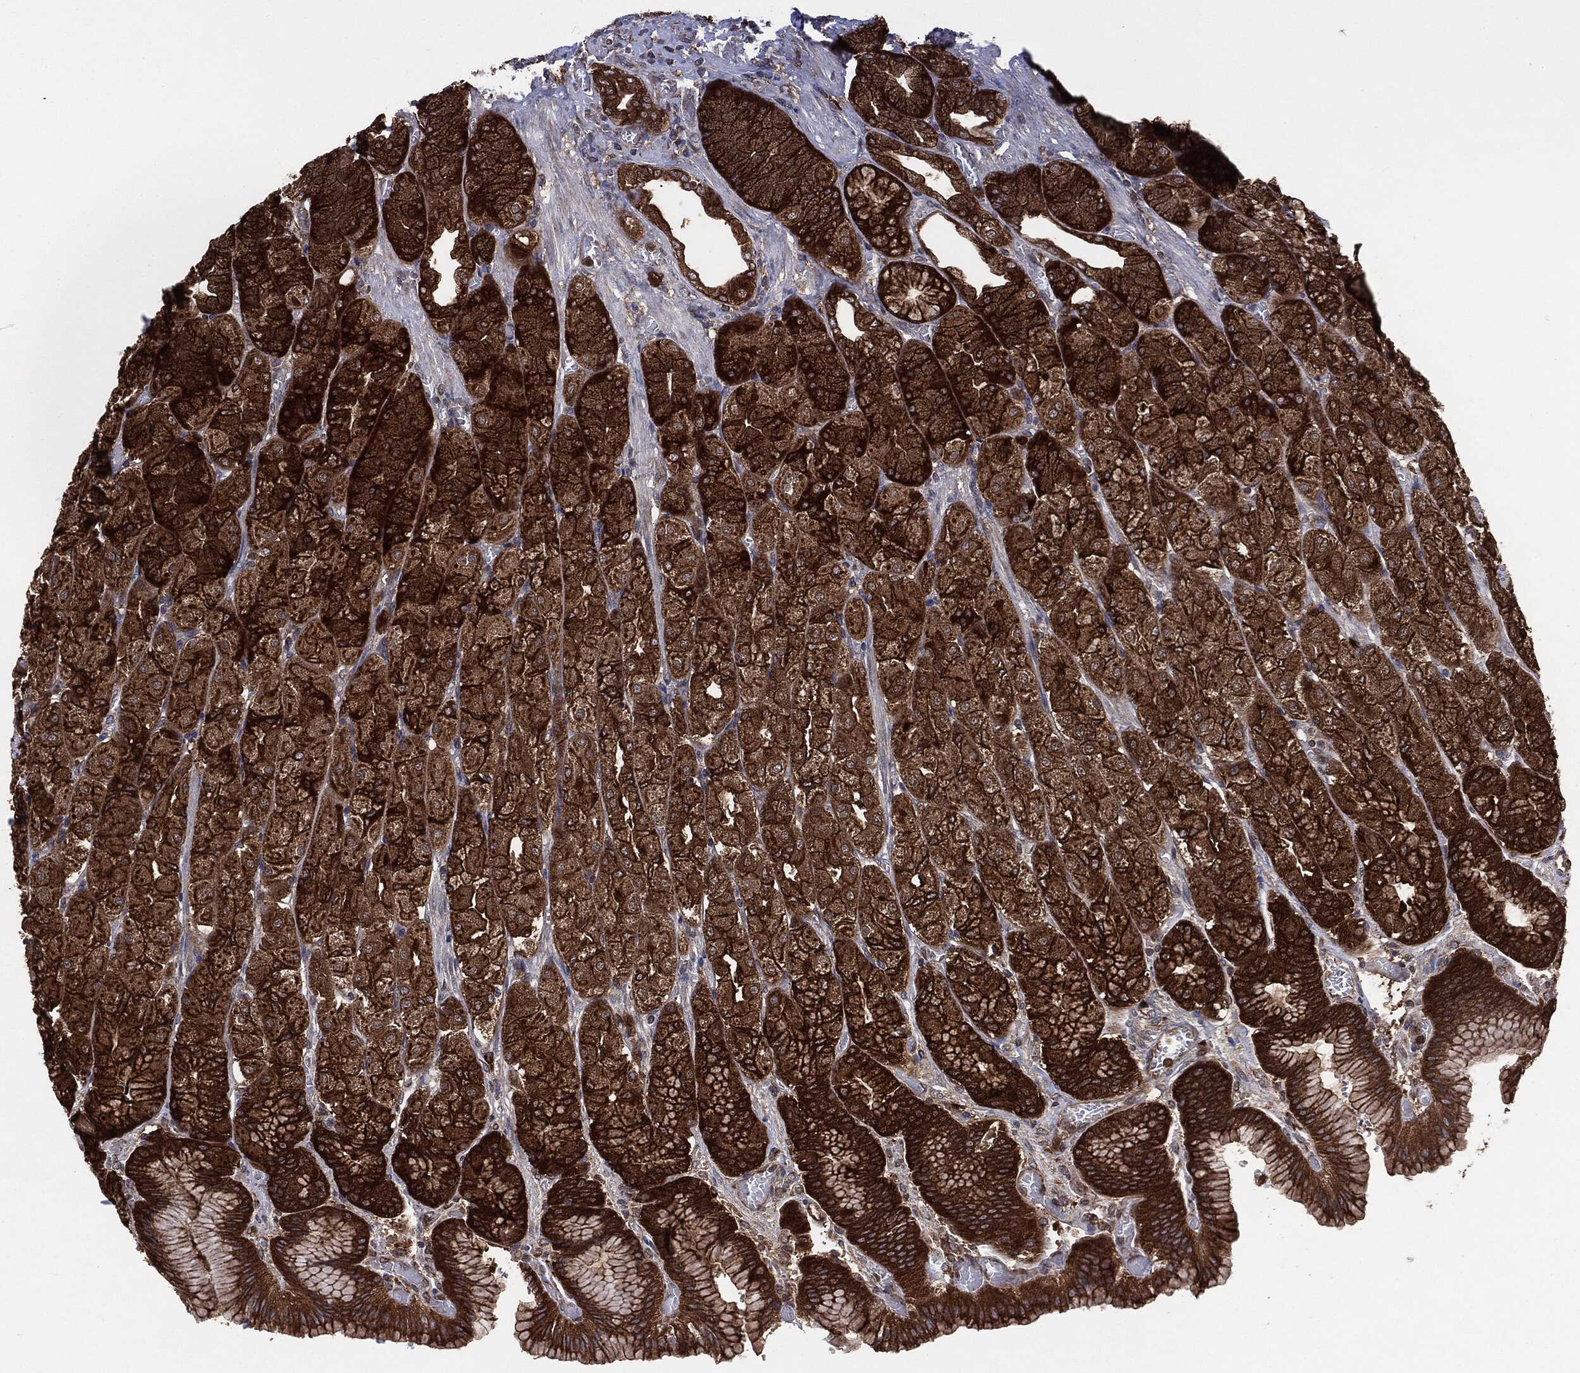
{"staining": {"intensity": "strong", "quantity": ">75%", "location": "cytoplasmic/membranous"}, "tissue": "stomach", "cell_type": "Glandular cells", "image_type": "normal", "snomed": [{"axis": "morphology", "description": "Normal tissue, NOS"}, {"axis": "morphology", "description": "Adenocarcinoma, NOS"}, {"axis": "morphology", "description": "Adenocarcinoma, High grade"}, {"axis": "topography", "description": "Stomach, upper"}, {"axis": "topography", "description": "Stomach"}], "caption": "Glandular cells display strong cytoplasmic/membranous expression in about >75% of cells in unremarkable stomach. (brown staining indicates protein expression, while blue staining denotes nuclei).", "gene": "NME1", "patient": {"sex": "female", "age": 65}}